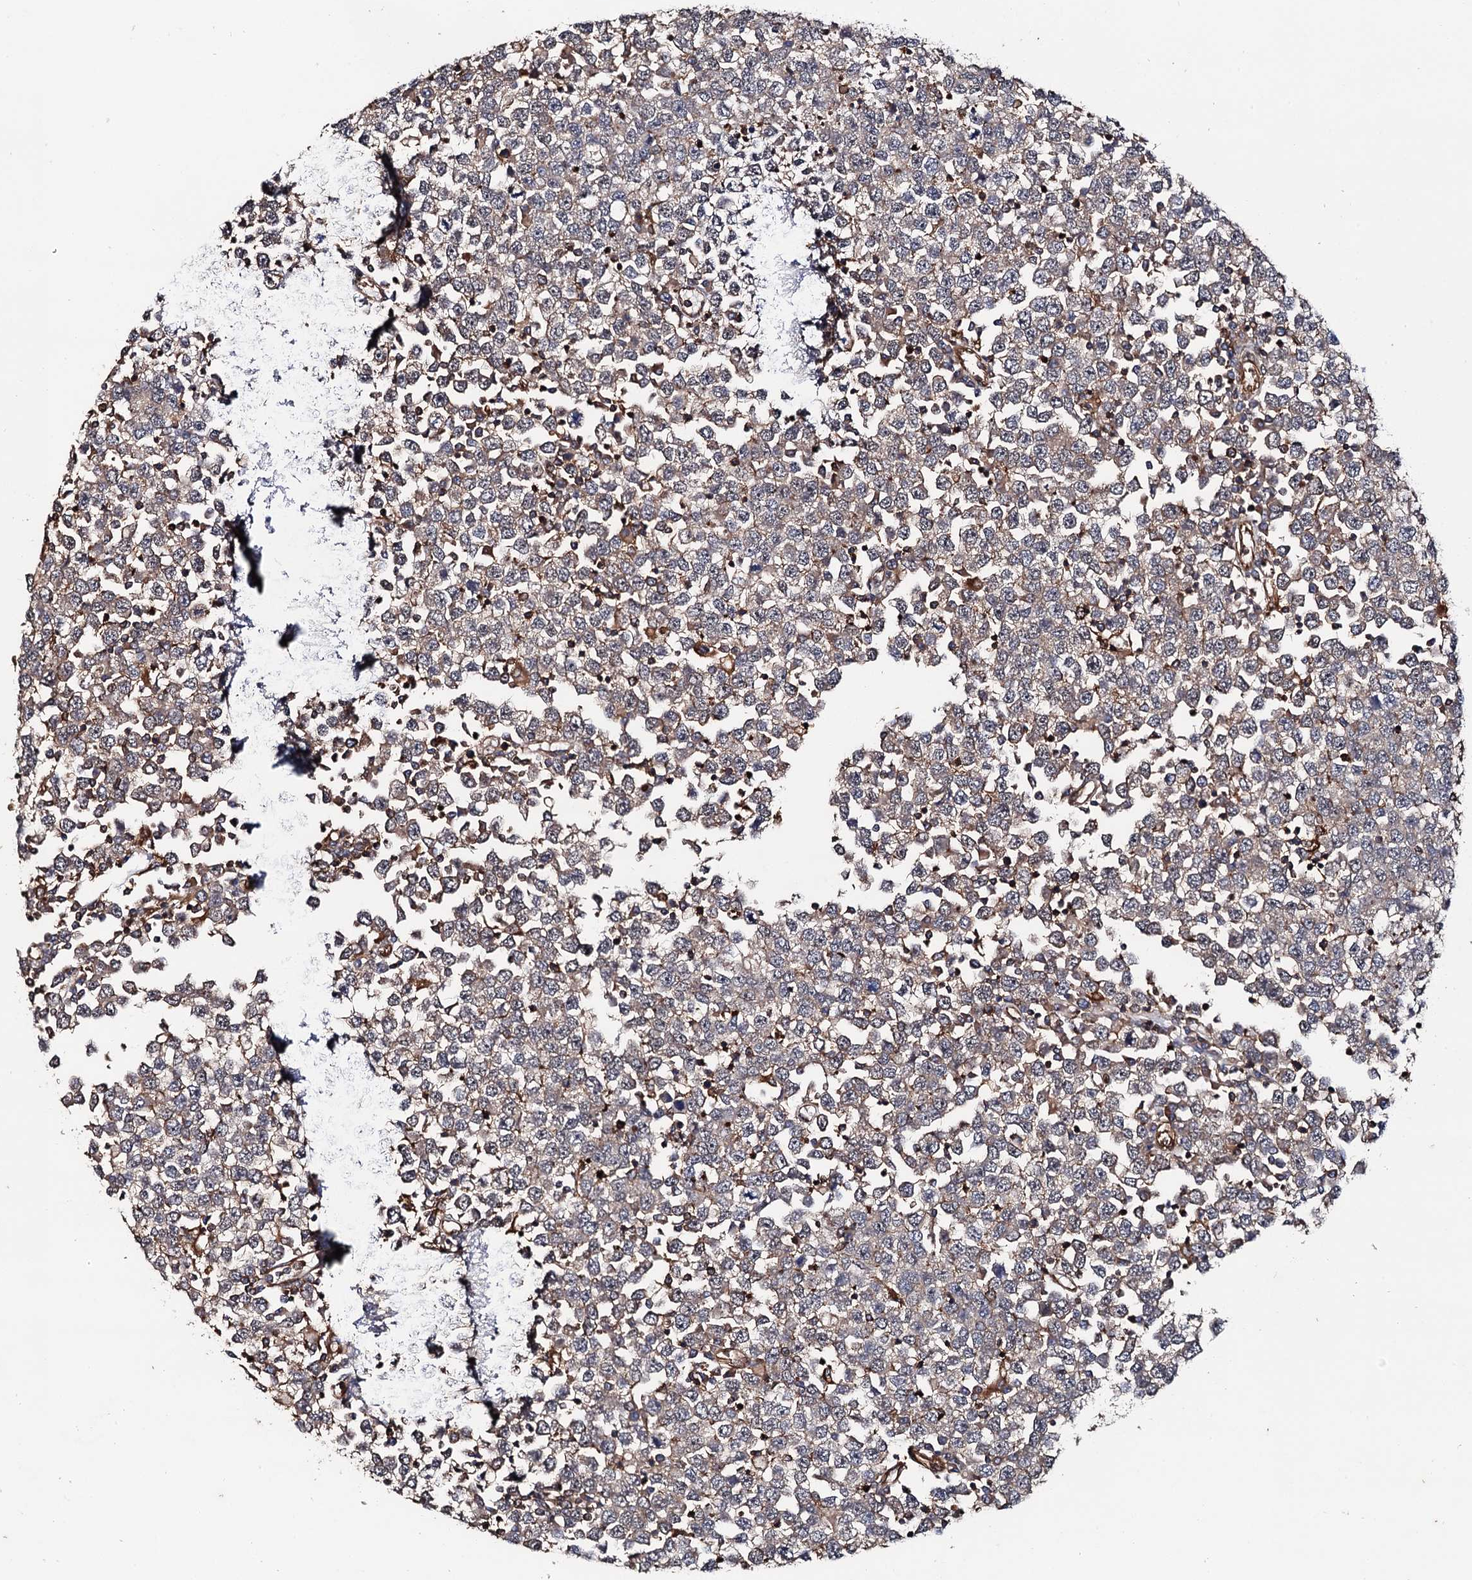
{"staining": {"intensity": "weak", "quantity": ">75%", "location": "cytoplasmic/membranous"}, "tissue": "testis cancer", "cell_type": "Tumor cells", "image_type": "cancer", "snomed": [{"axis": "morphology", "description": "Seminoma, NOS"}, {"axis": "topography", "description": "Testis"}], "caption": "Tumor cells display weak cytoplasmic/membranous expression in about >75% of cells in testis cancer.", "gene": "BORA", "patient": {"sex": "male", "age": 65}}